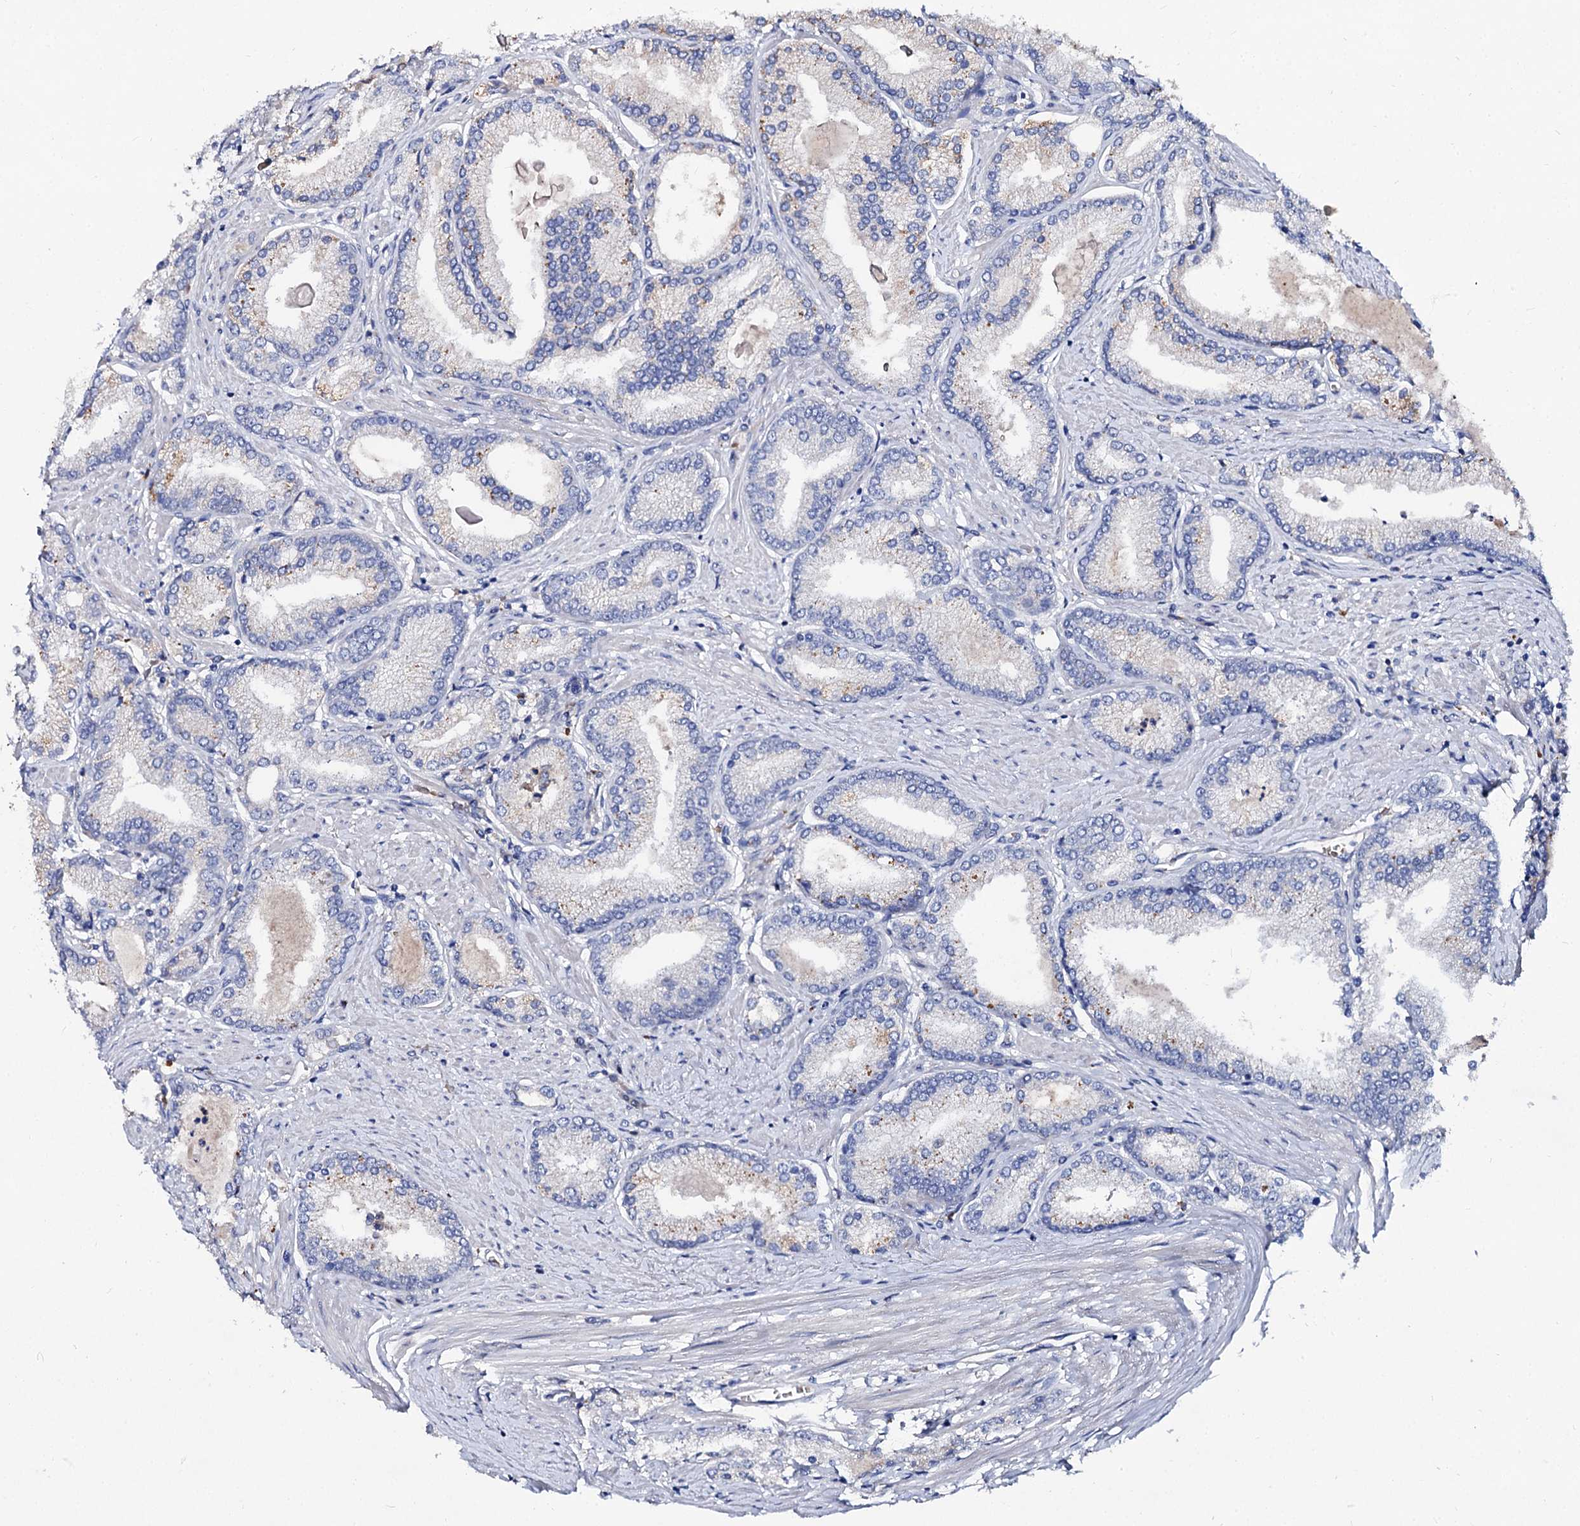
{"staining": {"intensity": "negative", "quantity": "none", "location": "none"}, "tissue": "prostate cancer", "cell_type": "Tumor cells", "image_type": "cancer", "snomed": [{"axis": "morphology", "description": "Adenocarcinoma, High grade"}, {"axis": "topography", "description": "Prostate"}], "caption": "Prostate cancer (adenocarcinoma (high-grade)) was stained to show a protein in brown. There is no significant staining in tumor cells.", "gene": "HVCN1", "patient": {"sex": "male", "age": 66}}